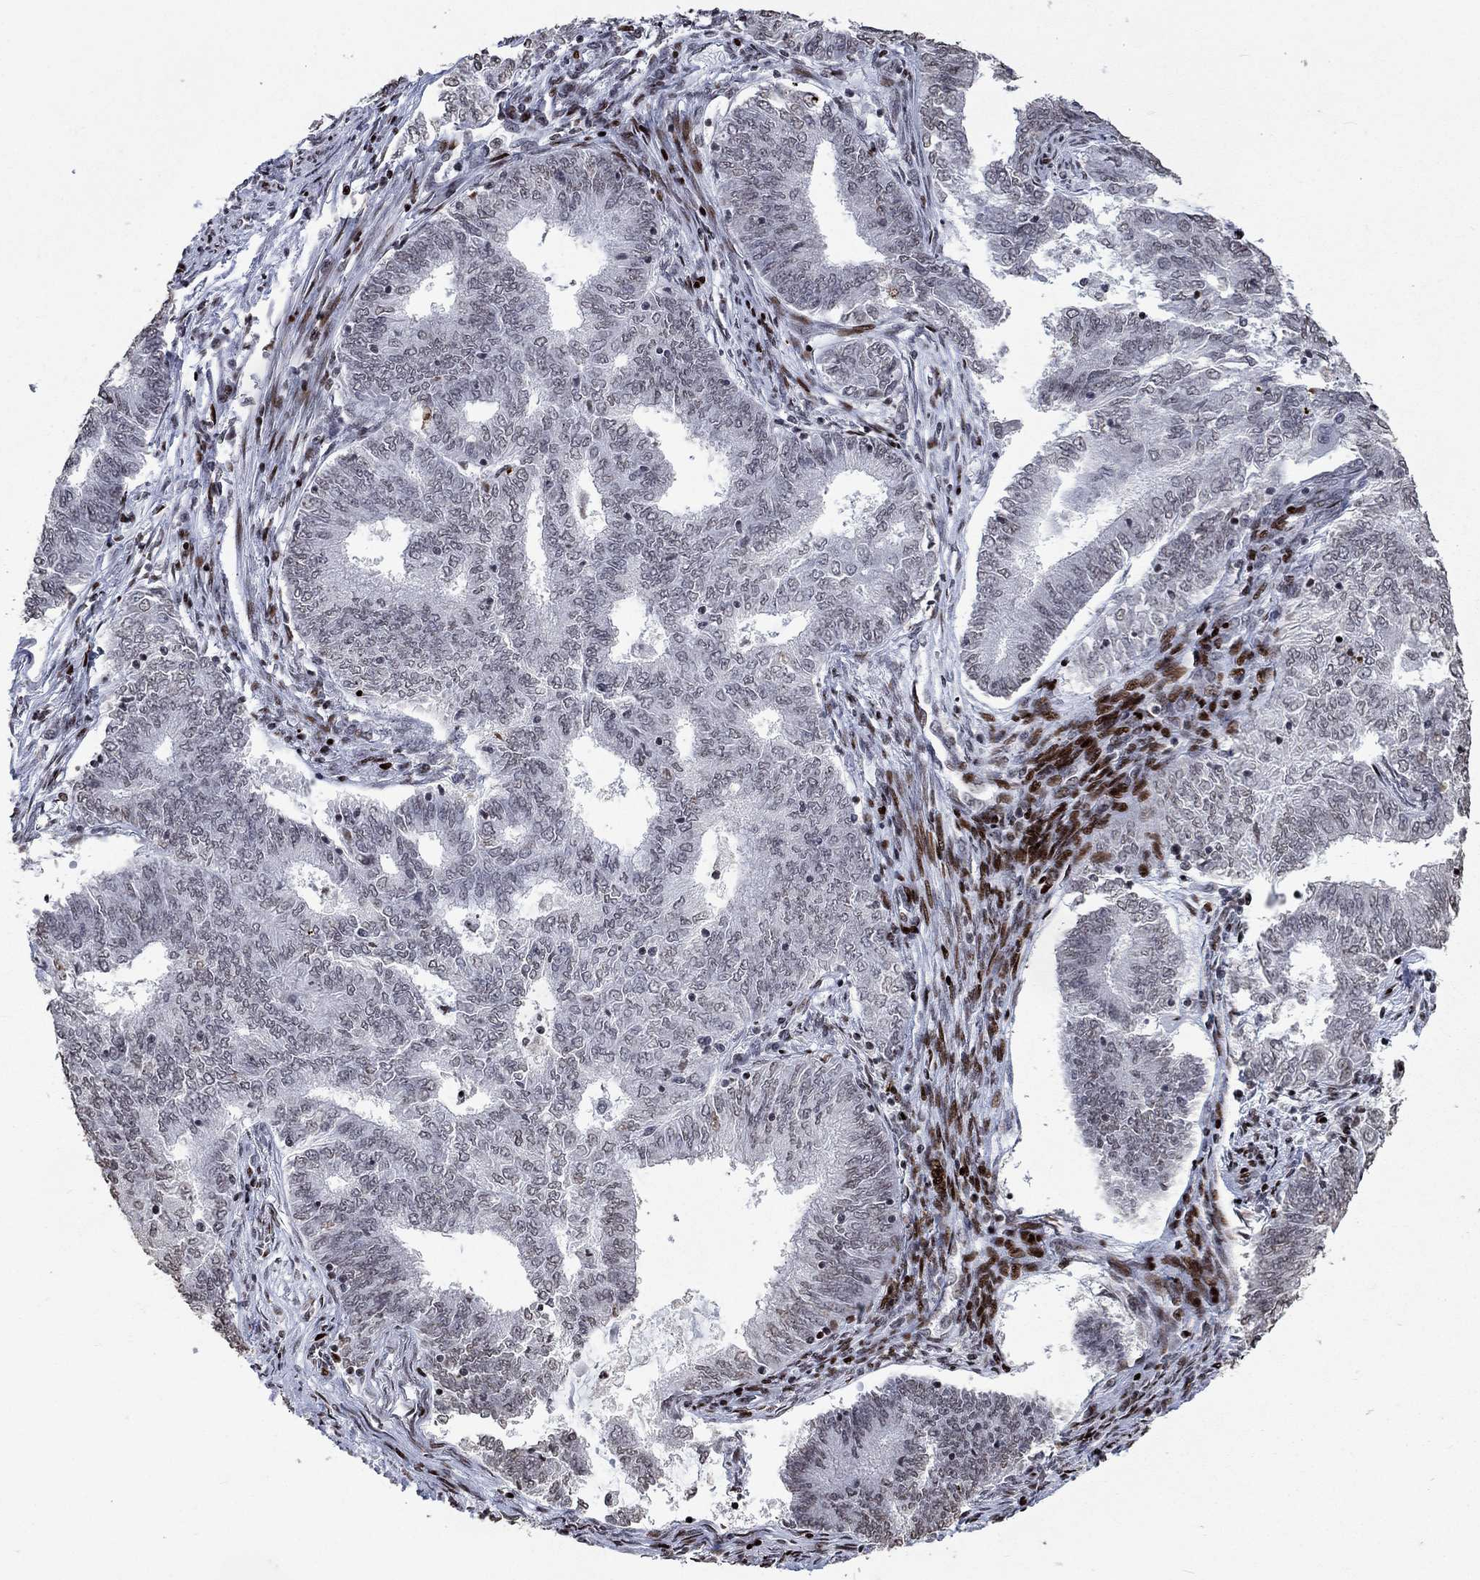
{"staining": {"intensity": "negative", "quantity": "none", "location": "none"}, "tissue": "endometrial cancer", "cell_type": "Tumor cells", "image_type": "cancer", "snomed": [{"axis": "morphology", "description": "Adenocarcinoma, NOS"}, {"axis": "topography", "description": "Endometrium"}], "caption": "Immunohistochemistry of human adenocarcinoma (endometrial) demonstrates no positivity in tumor cells.", "gene": "SRSF3", "patient": {"sex": "female", "age": 62}}